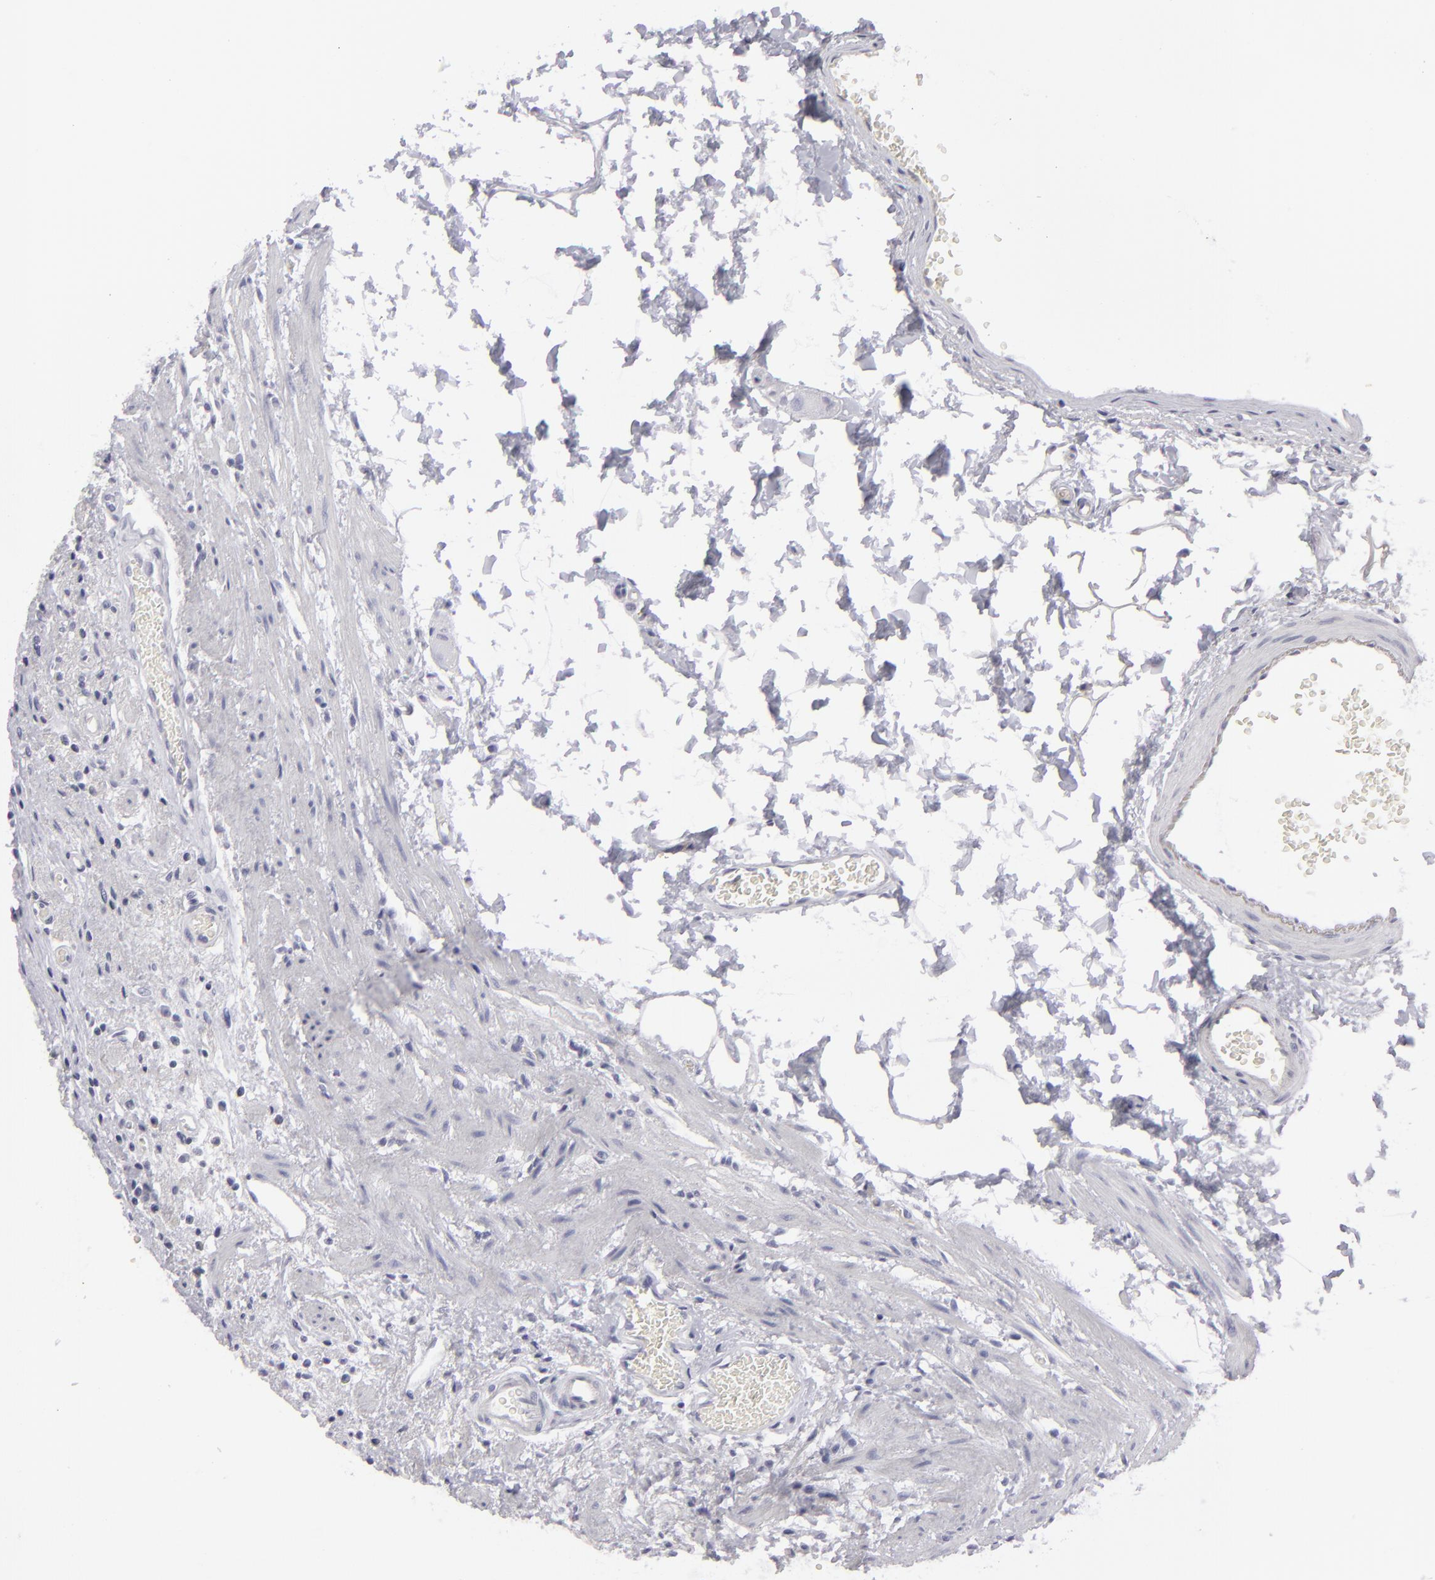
{"staining": {"intensity": "negative", "quantity": "none", "location": "none"}, "tissue": "stomach", "cell_type": "Glandular cells", "image_type": "normal", "snomed": [{"axis": "morphology", "description": "Normal tissue, NOS"}, {"axis": "morphology", "description": "Inflammation, NOS"}, {"axis": "topography", "description": "Stomach, lower"}], "caption": "Protein analysis of benign stomach demonstrates no significant expression in glandular cells.", "gene": "KRT1", "patient": {"sex": "male", "age": 59}}